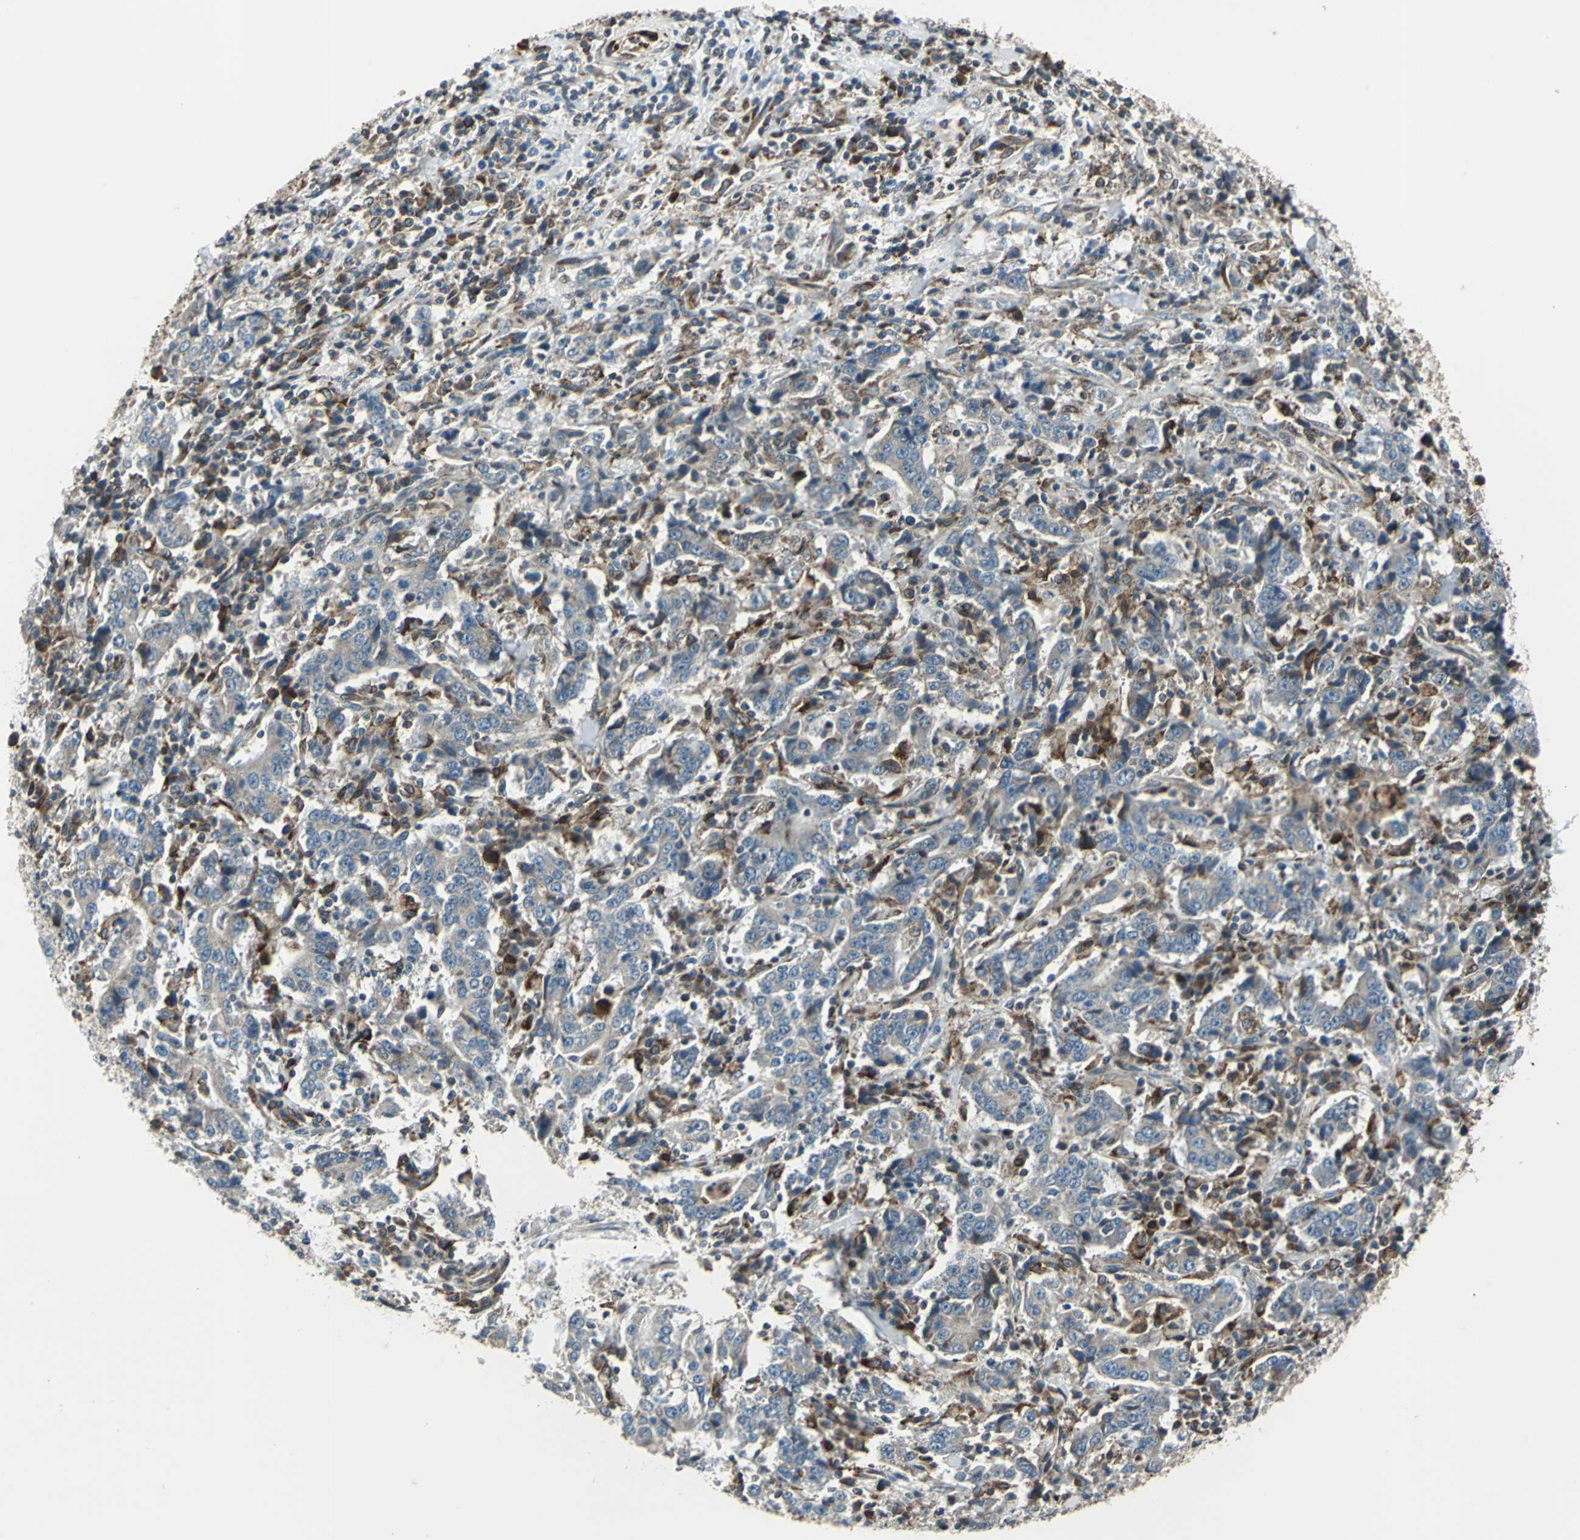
{"staining": {"intensity": "weak", "quantity": "25%-75%", "location": "cytoplasmic/membranous"}, "tissue": "stomach cancer", "cell_type": "Tumor cells", "image_type": "cancer", "snomed": [{"axis": "morphology", "description": "Normal tissue, NOS"}, {"axis": "morphology", "description": "Adenocarcinoma, NOS"}, {"axis": "topography", "description": "Stomach, upper"}, {"axis": "topography", "description": "Stomach"}], "caption": "An image showing weak cytoplasmic/membranous expression in about 25%-75% of tumor cells in stomach adenocarcinoma, as visualized by brown immunohistochemical staining.", "gene": "HTATIP2", "patient": {"sex": "male", "age": 59}}